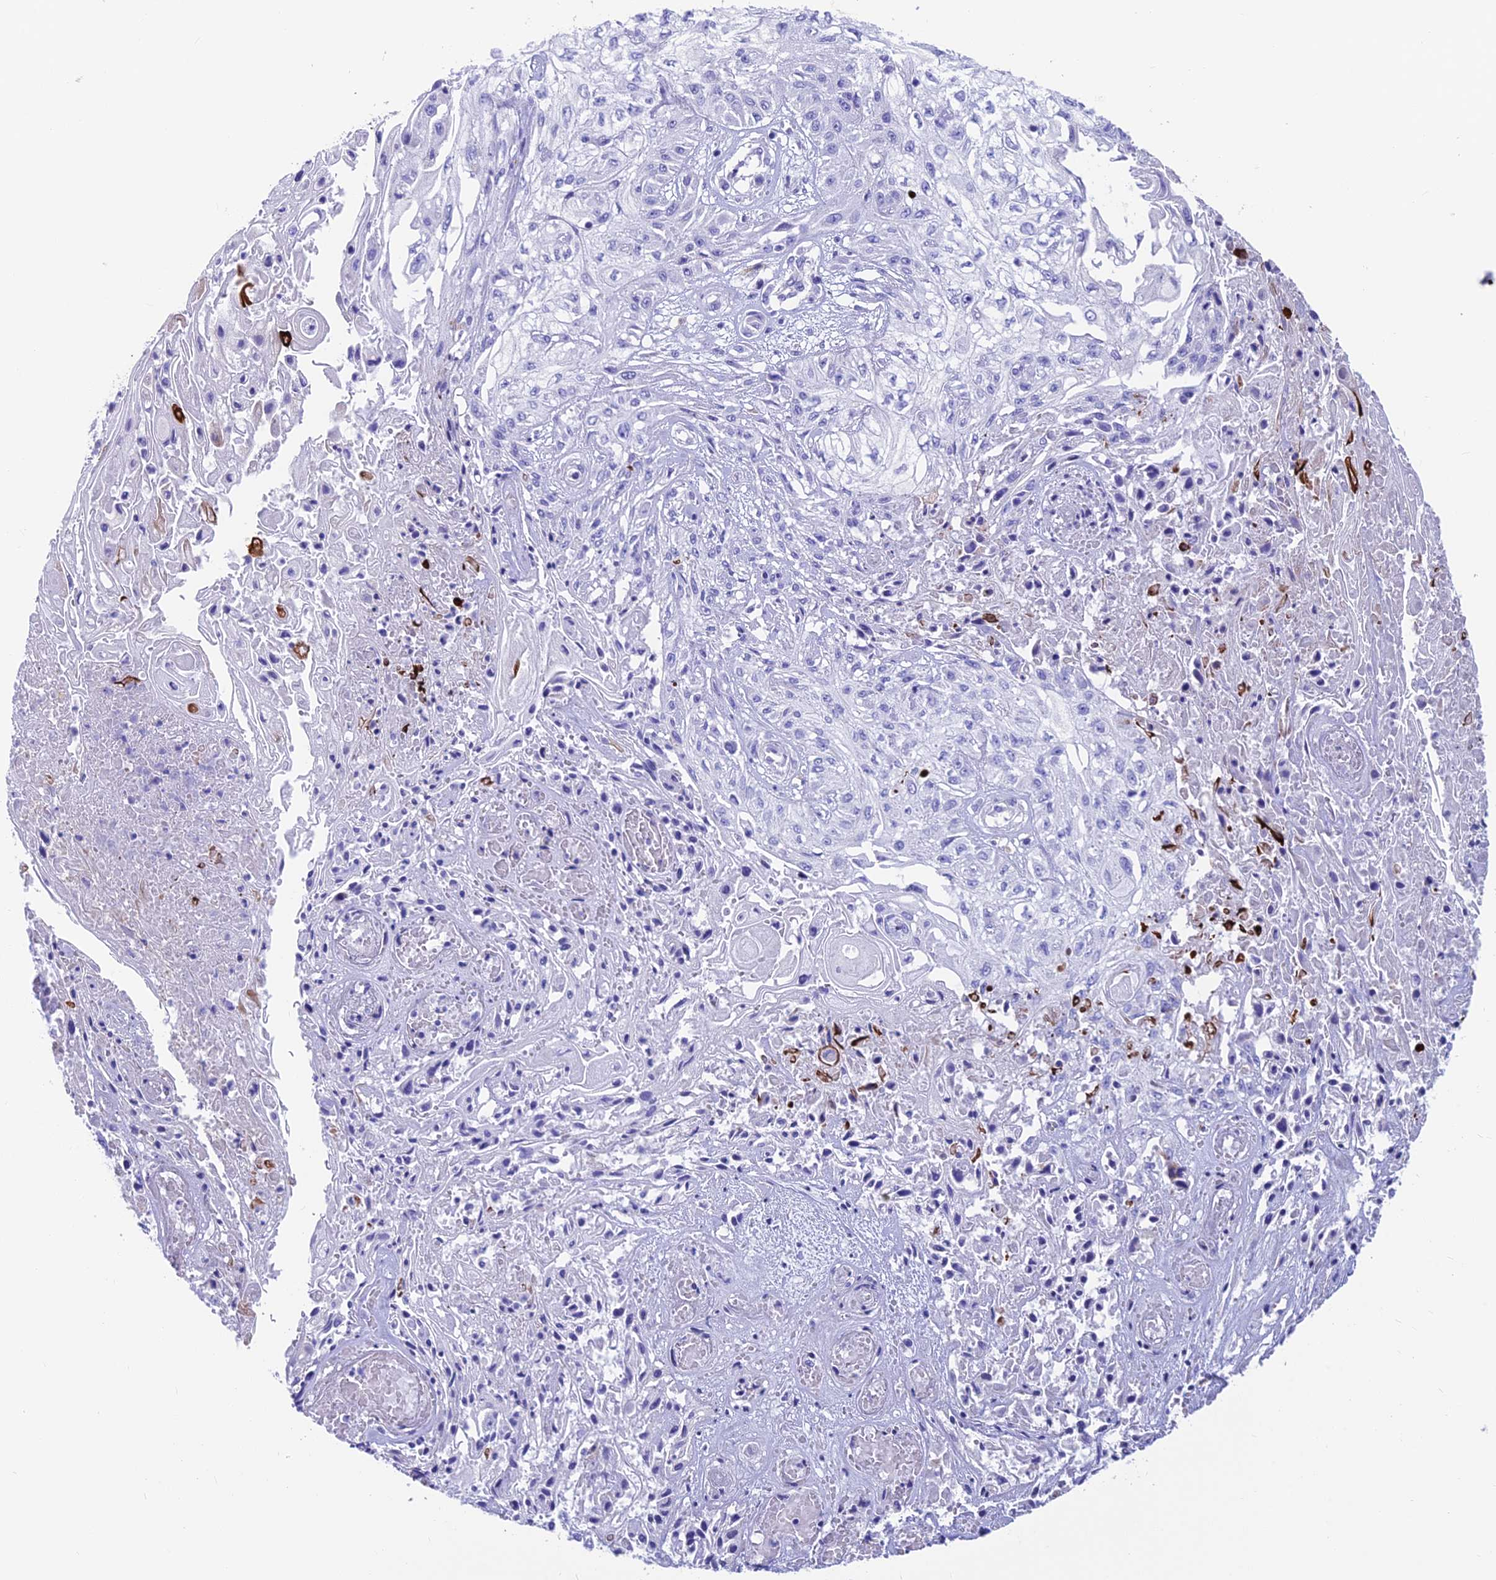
{"staining": {"intensity": "negative", "quantity": "none", "location": "none"}, "tissue": "skin cancer", "cell_type": "Tumor cells", "image_type": "cancer", "snomed": [{"axis": "morphology", "description": "Squamous cell carcinoma, NOS"}, {"axis": "morphology", "description": "Squamous cell carcinoma, metastatic, NOS"}, {"axis": "topography", "description": "Skin"}, {"axis": "topography", "description": "Lymph node"}], "caption": "A histopathology image of skin cancer stained for a protein exhibits no brown staining in tumor cells.", "gene": "GNG11", "patient": {"sex": "male", "age": 75}}